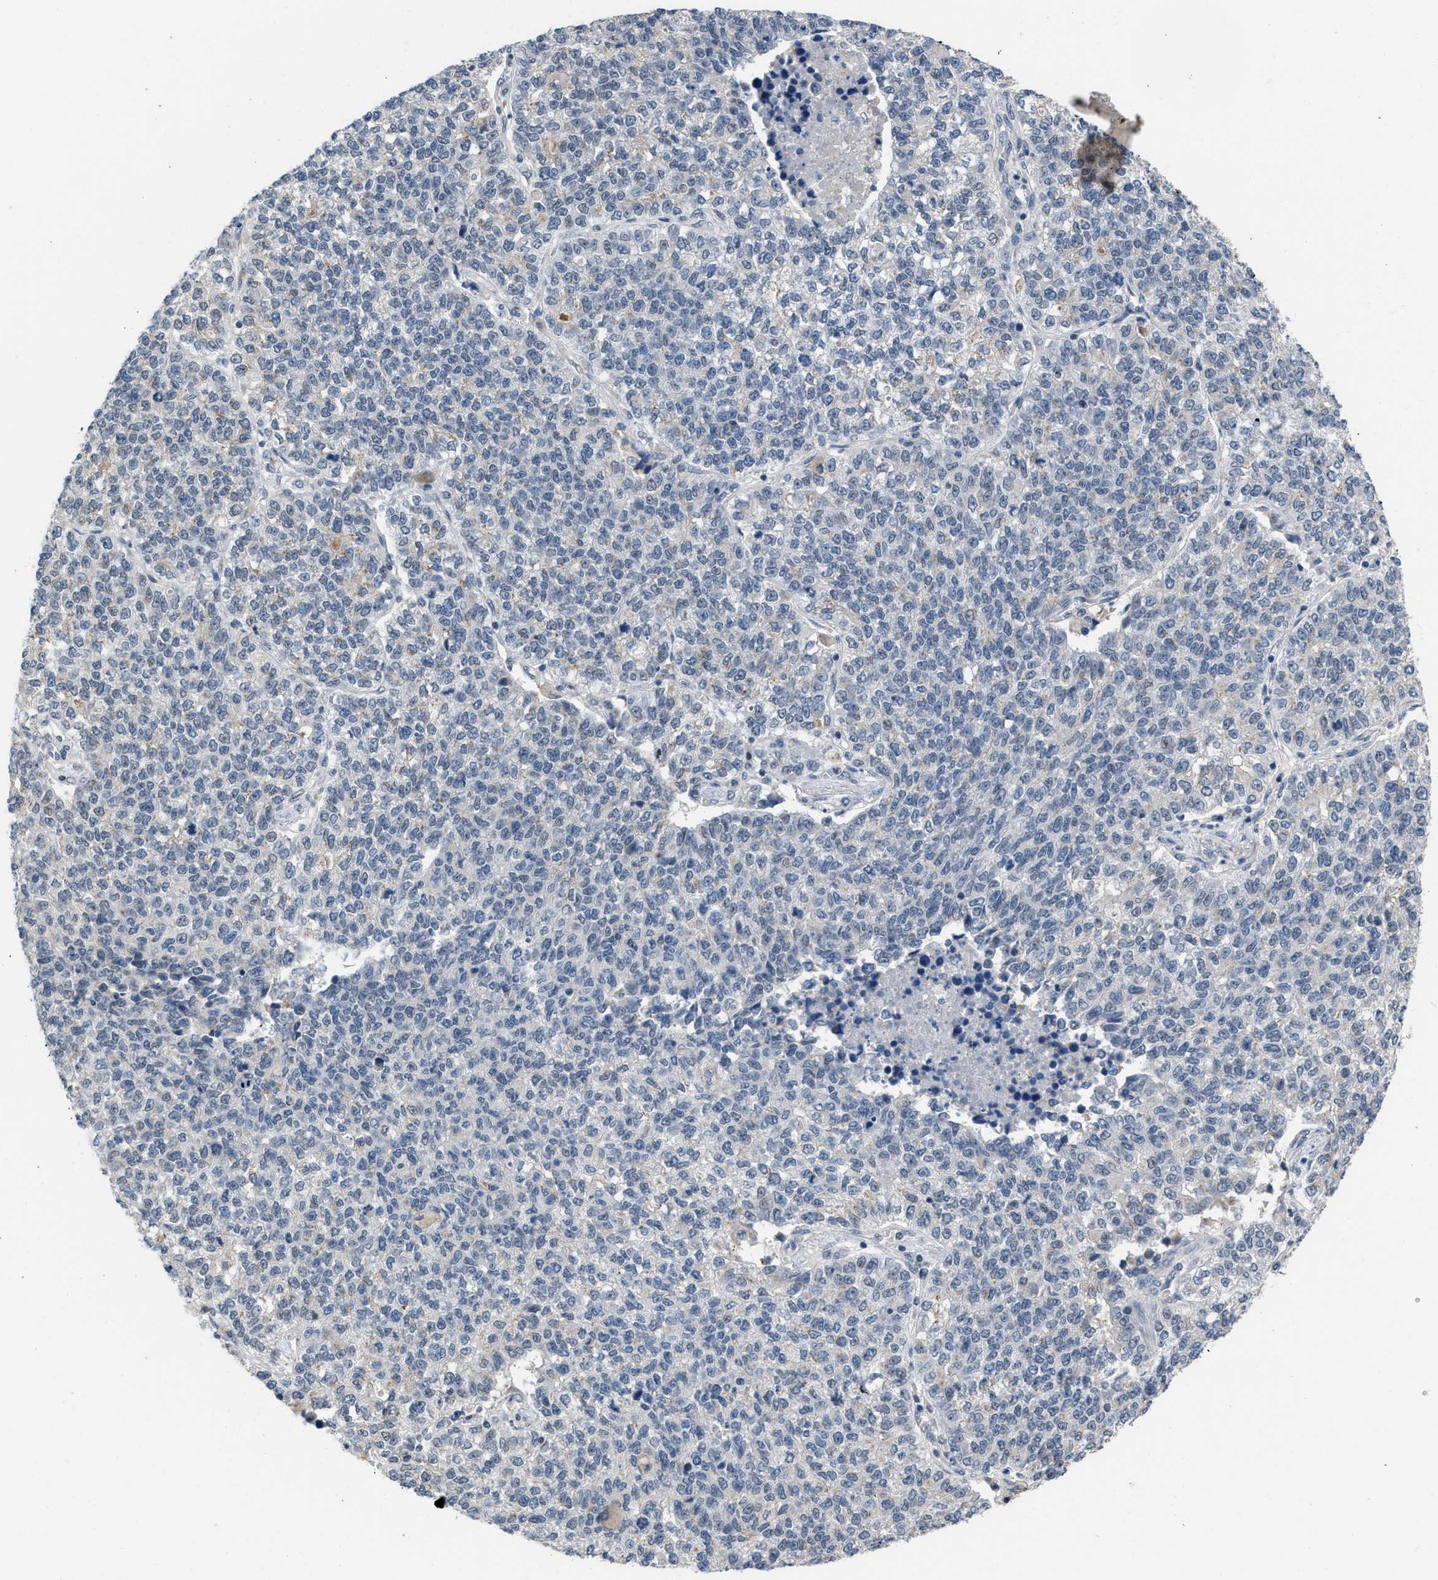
{"staining": {"intensity": "negative", "quantity": "none", "location": "none"}, "tissue": "lung cancer", "cell_type": "Tumor cells", "image_type": "cancer", "snomed": [{"axis": "morphology", "description": "Adenocarcinoma, NOS"}, {"axis": "topography", "description": "Lung"}], "caption": "IHC photomicrograph of neoplastic tissue: lung cancer (adenocarcinoma) stained with DAB (3,3'-diaminobenzidine) exhibits no significant protein expression in tumor cells. (DAB immunohistochemistry with hematoxylin counter stain).", "gene": "TERF2IP", "patient": {"sex": "male", "age": 49}}